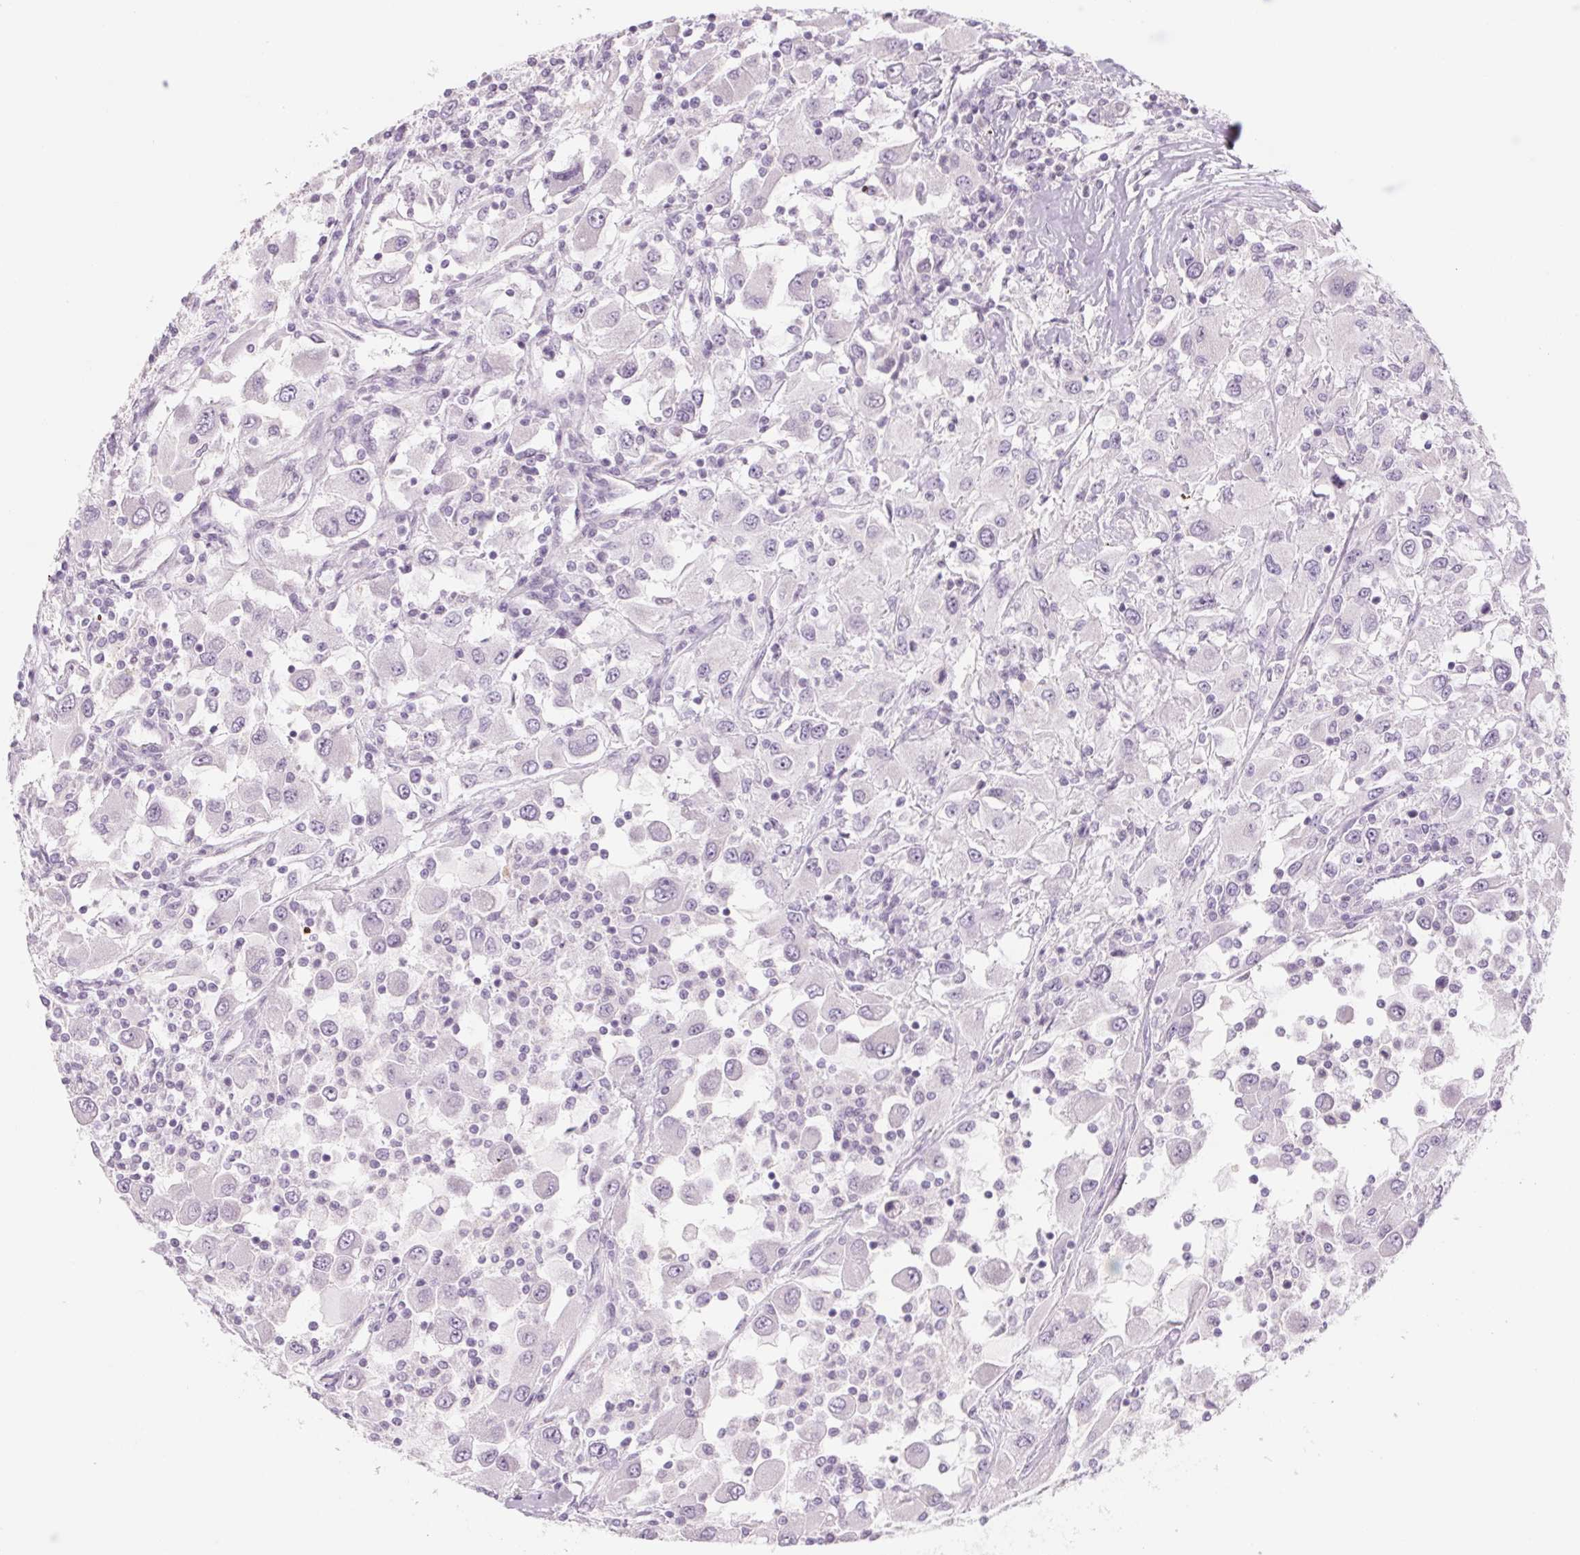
{"staining": {"intensity": "negative", "quantity": "none", "location": "none"}, "tissue": "renal cancer", "cell_type": "Tumor cells", "image_type": "cancer", "snomed": [{"axis": "morphology", "description": "Adenocarcinoma, NOS"}, {"axis": "topography", "description": "Kidney"}], "caption": "A high-resolution micrograph shows IHC staining of renal adenocarcinoma, which exhibits no significant positivity in tumor cells.", "gene": "POU1F1", "patient": {"sex": "female", "age": 67}}